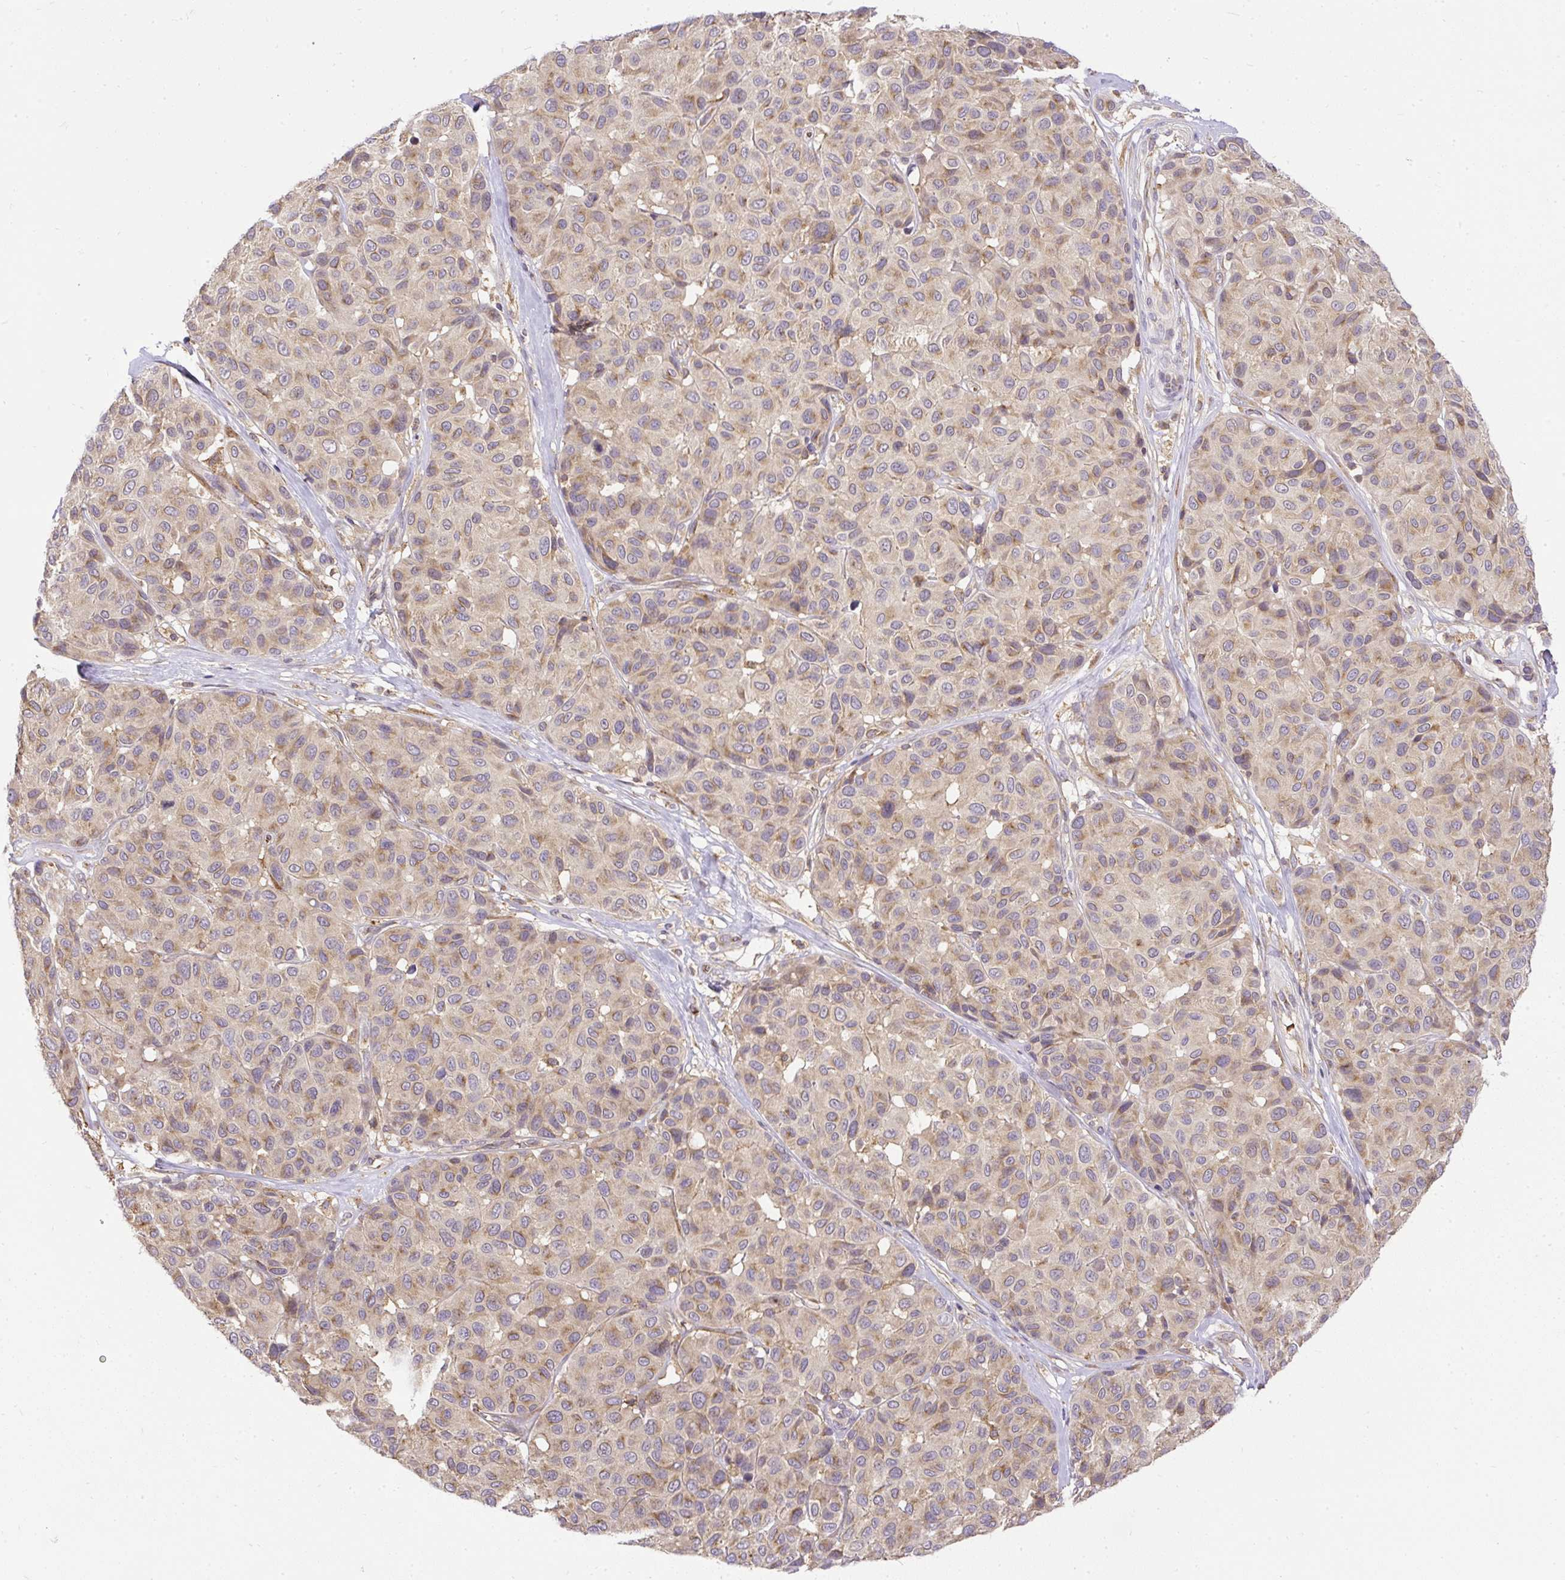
{"staining": {"intensity": "moderate", "quantity": "25%-75%", "location": "cytoplasmic/membranous"}, "tissue": "melanoma", "cell_type": "Tumor cells", "image_type": "cancer", "snomed": [{"axis": "morphology", "description": "Malignant melanoma, NOS"}, {"axis": "topography", "description": "Skin"}], "caption": "This micrograph demonstrates IHC staining of human malignant melanoma, with medium moderate cytoplasmic/membranous expression in about 25%-75% of tumor cells.", "gene": "SMC4", "patient": {"sex": "female", "age": 66}}